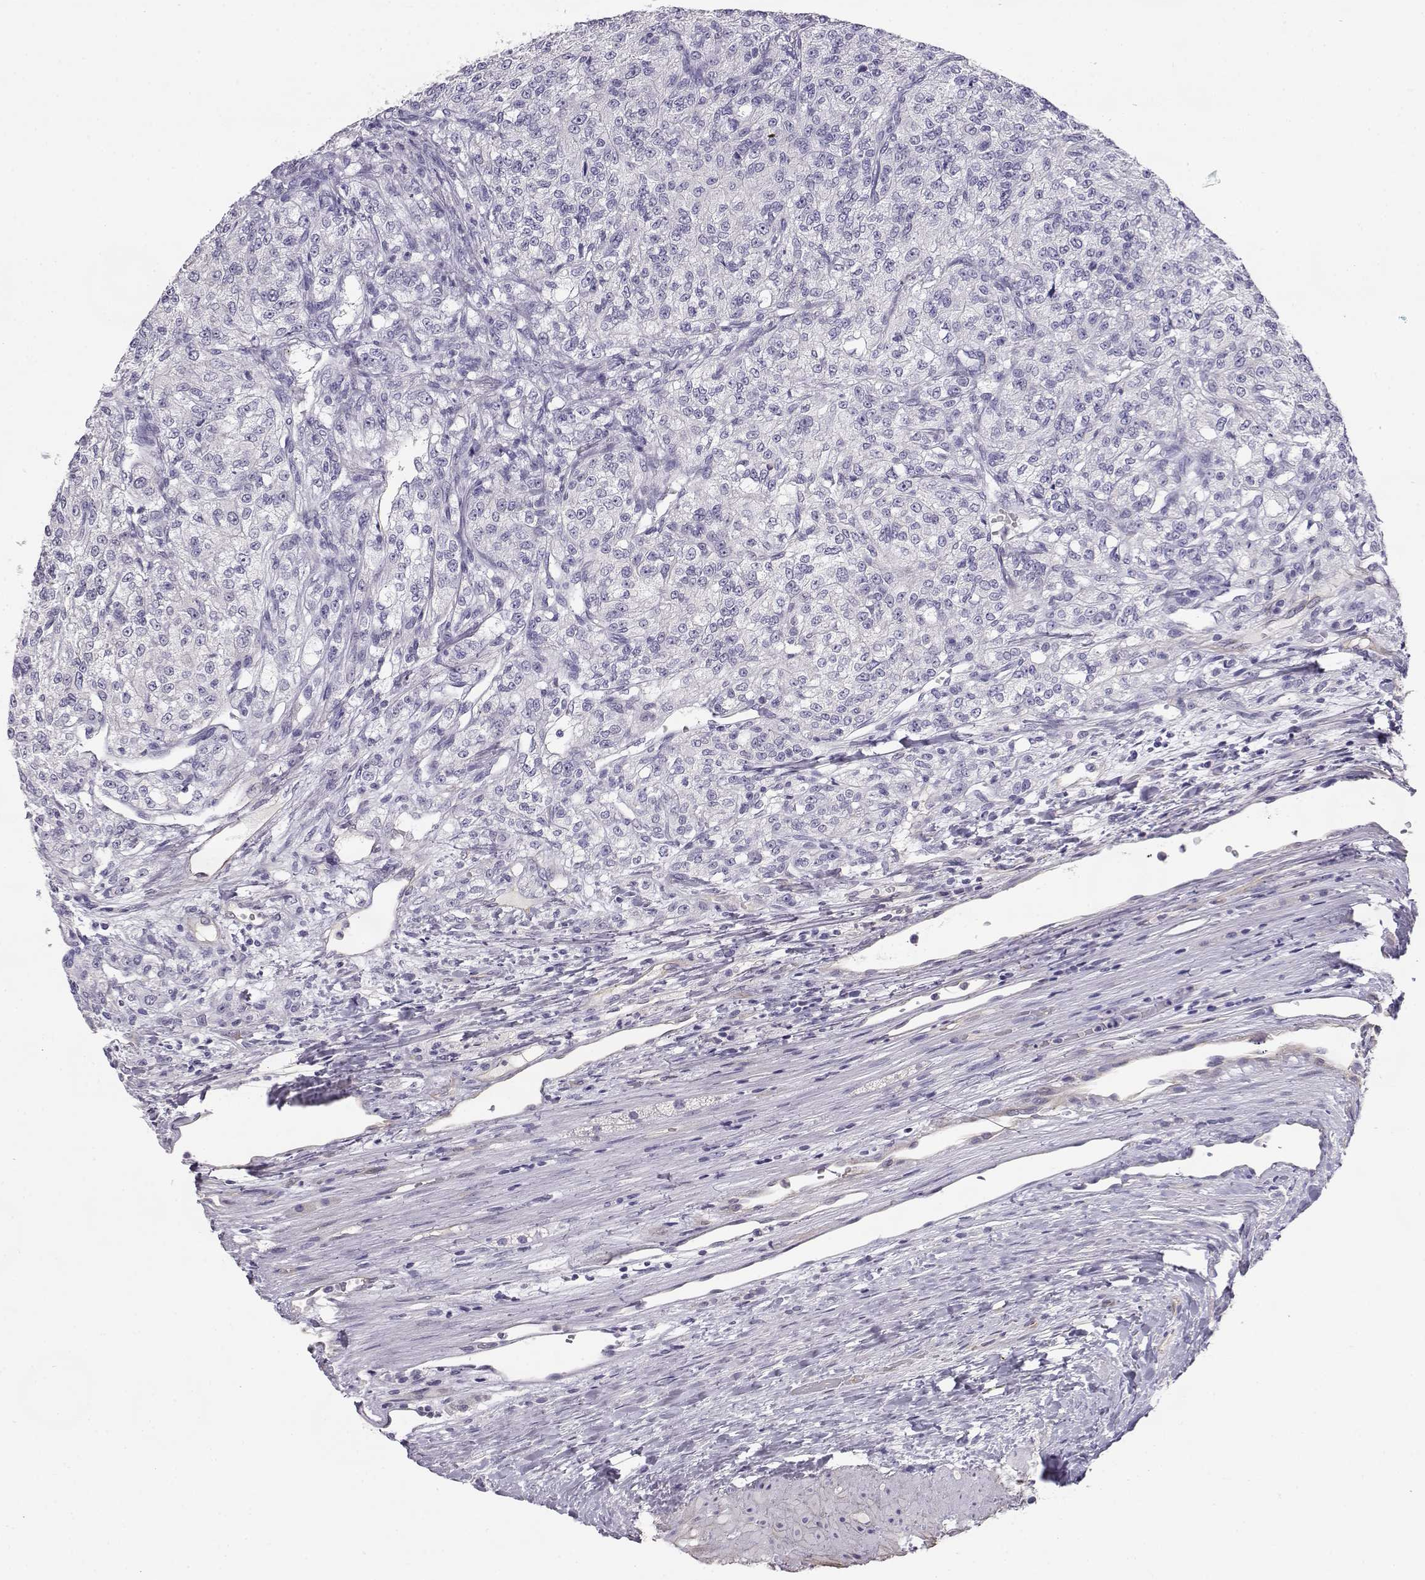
{"staining": {"intensity": "negative", "quantity": "none", "location": "none"}, "tissue": "renal cancer", "cell_type": "Tumor cells", "image_type": "cancer", "snomed": [{"axis": "morphology", "description": "Adenocarcinoma, NOS"}, {"axis": "topography", "description": "Kidney"}], "caption": "Immunohistochemistry (IHC) image of neoplastic tissue: human adenocarcinoma (renal) stained with DAB (3,3'-diaminobenzidine) exhibits no significant protein staining in tumor cells. (IHC, brightfield microscopy, high magnification).", "gene": "ENDOU", "patient": {"sex": "female", "age": 63}}